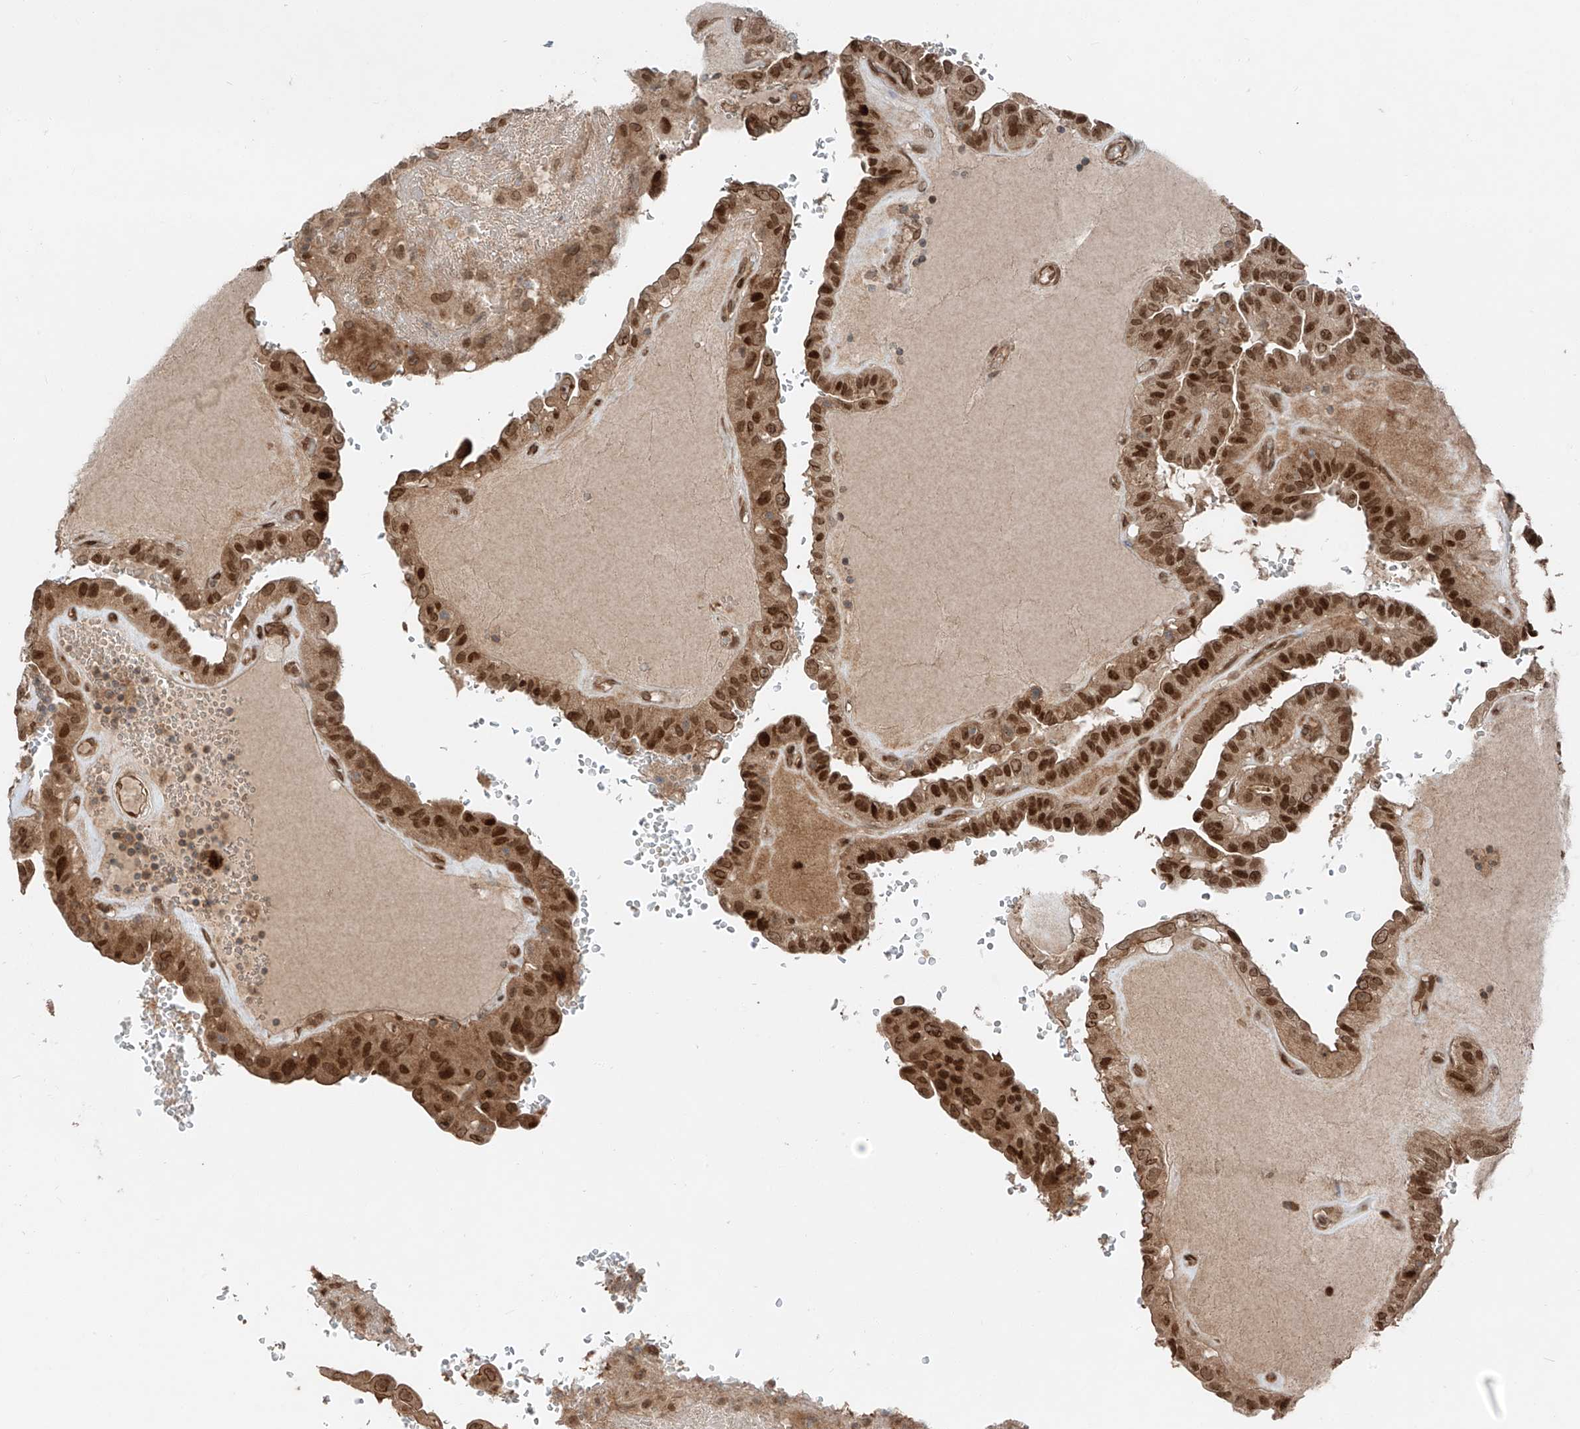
{"staining": {"intensity": "strong", "quantity": ">75%", "location": "cytoplasmic/membranous,nuclear"}, "tissue": "thyroid cancer", "cell_type": "Tumor cells", "image_type": "cancer", "snomed": [{"axis": "morphology", "description": "Papillary adenocarcinoma, NOS"}, {"axis": "topography", "description": "Thyroid gland"}], "caption": "Immunohistochemical staining of thyroid cancer displays high levels of strong cytoplasmic/membranous and nuclear protein expression in about >75% of tumor cells.", "gene": "CEP162", "patient": {"sex": "male", "age": 77}}